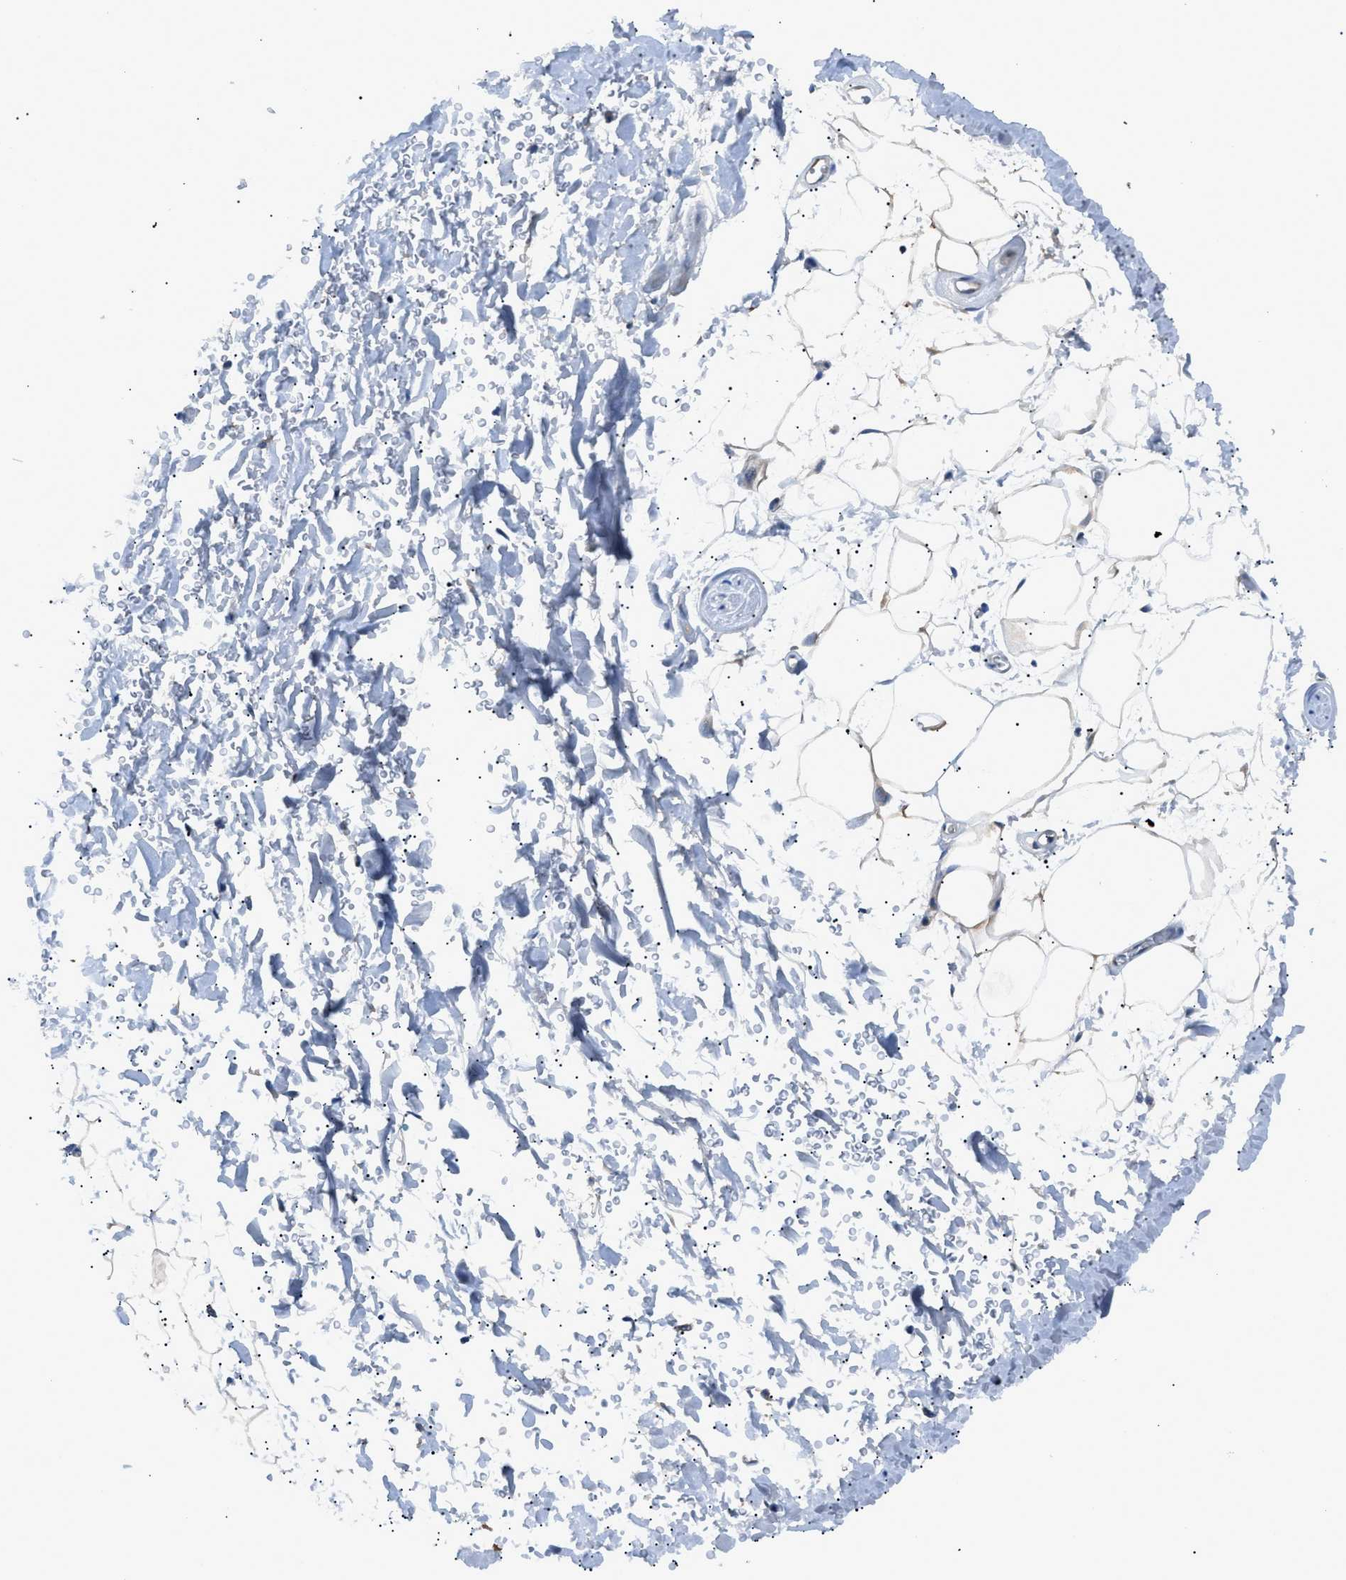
{"staining": {"intensity": "weak", "quantity": "25%-75%", "location": "cytoplasmic/membranous"}, "tissue": "adipose tissue", "cell_type": "Adipocytes", "image_type": "normal", "snomed": [{"axis": "morphology", "description": "Normal tissue, NOS"}, {"axis": "topography", "description": "Soft tissue"}], "caption": "High-power microscopy captured an IHC micrograph of benign adipose tissue, revealing weak cytoplasmic/membranous positivity in about 25%-75% of adipocytes. The staining was performed using DAB, with brown indicating positive protein expression. Nuclei are stained blue with hematoxylin.", "gene": "ZDHHC24", "patient": {"sex": "male", "age": 72}}